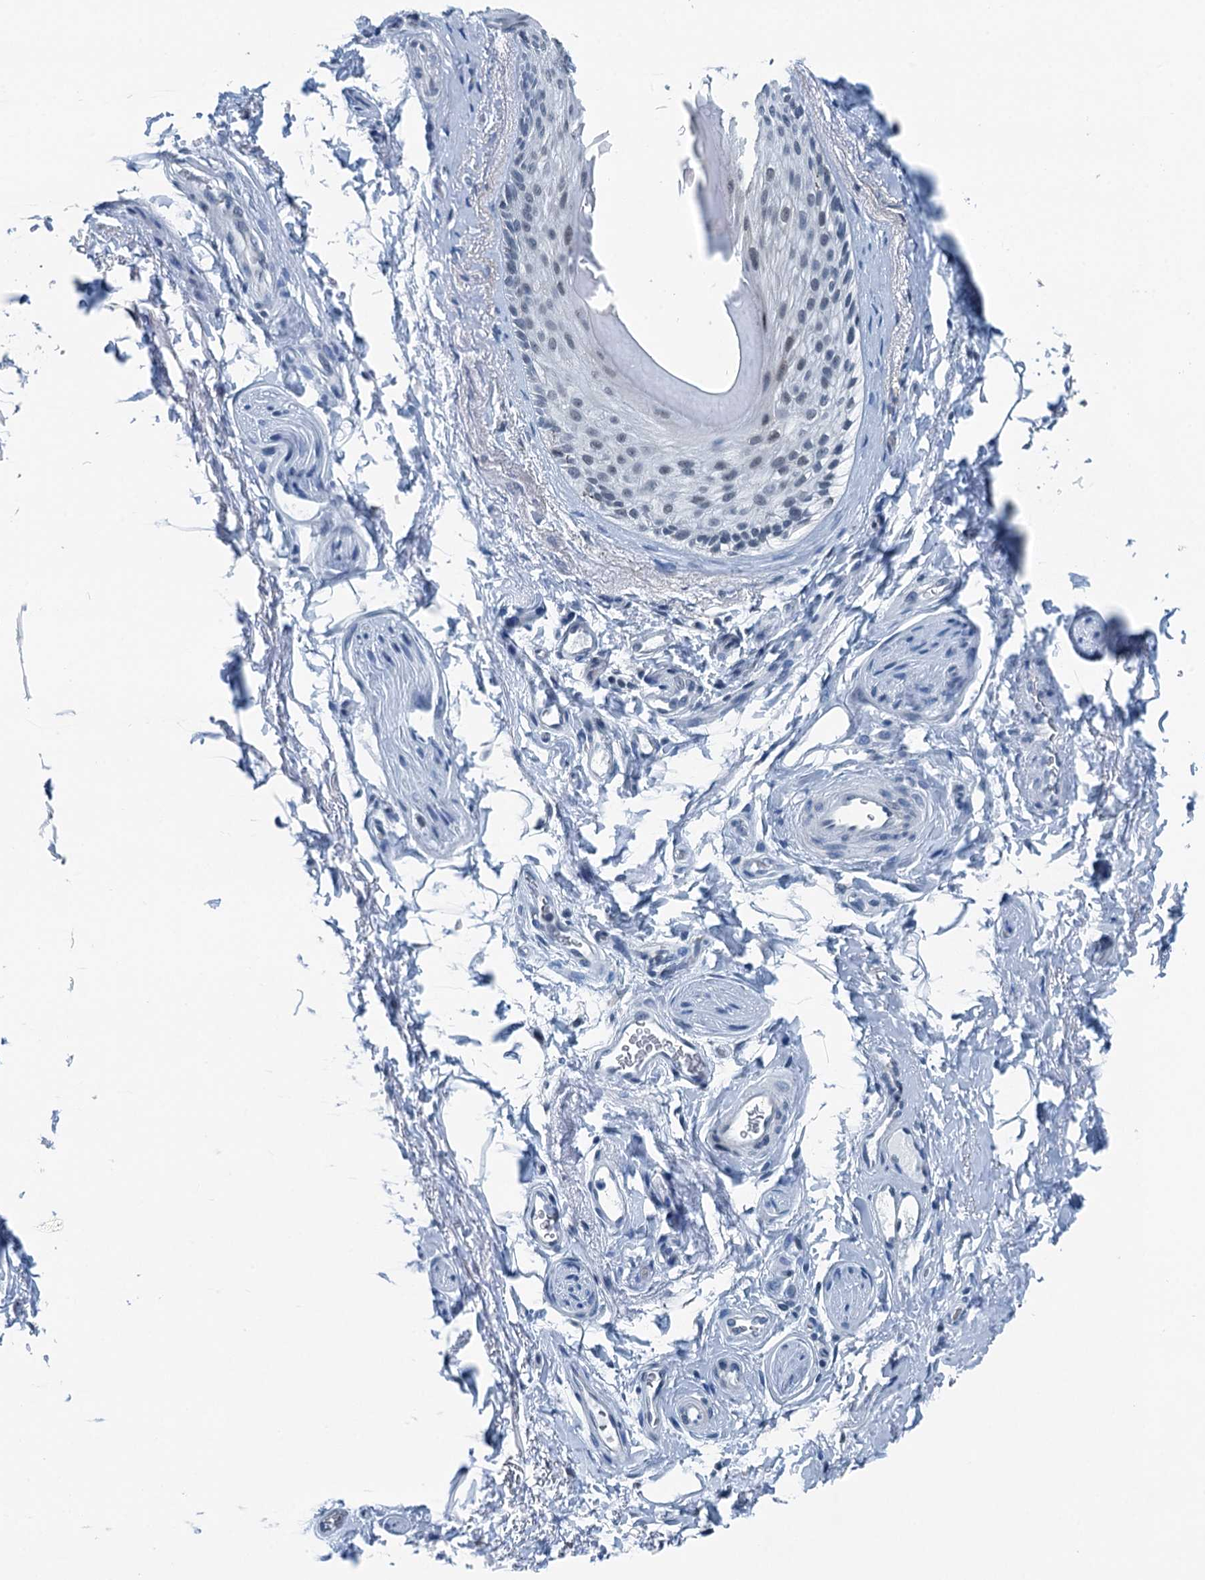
{"staining": {"intensity": "weak", "quantity": "<25%", "location": "nuclear"}, "tissue": "skin", "cell_type": "Epidermal cells", "image_type": "normal", "snomed": [{"axis": "morphology", "description": "Normal tissue, NOS"}, {"axis": "topography", "description": "Anal"}], "caption": "Immunohistochemistry (IHC) of unremarkable human skin exhibits no expression in epidermal cells.", "gene": "TRPT1", "patient": {"sex": "male", "age": 44}}